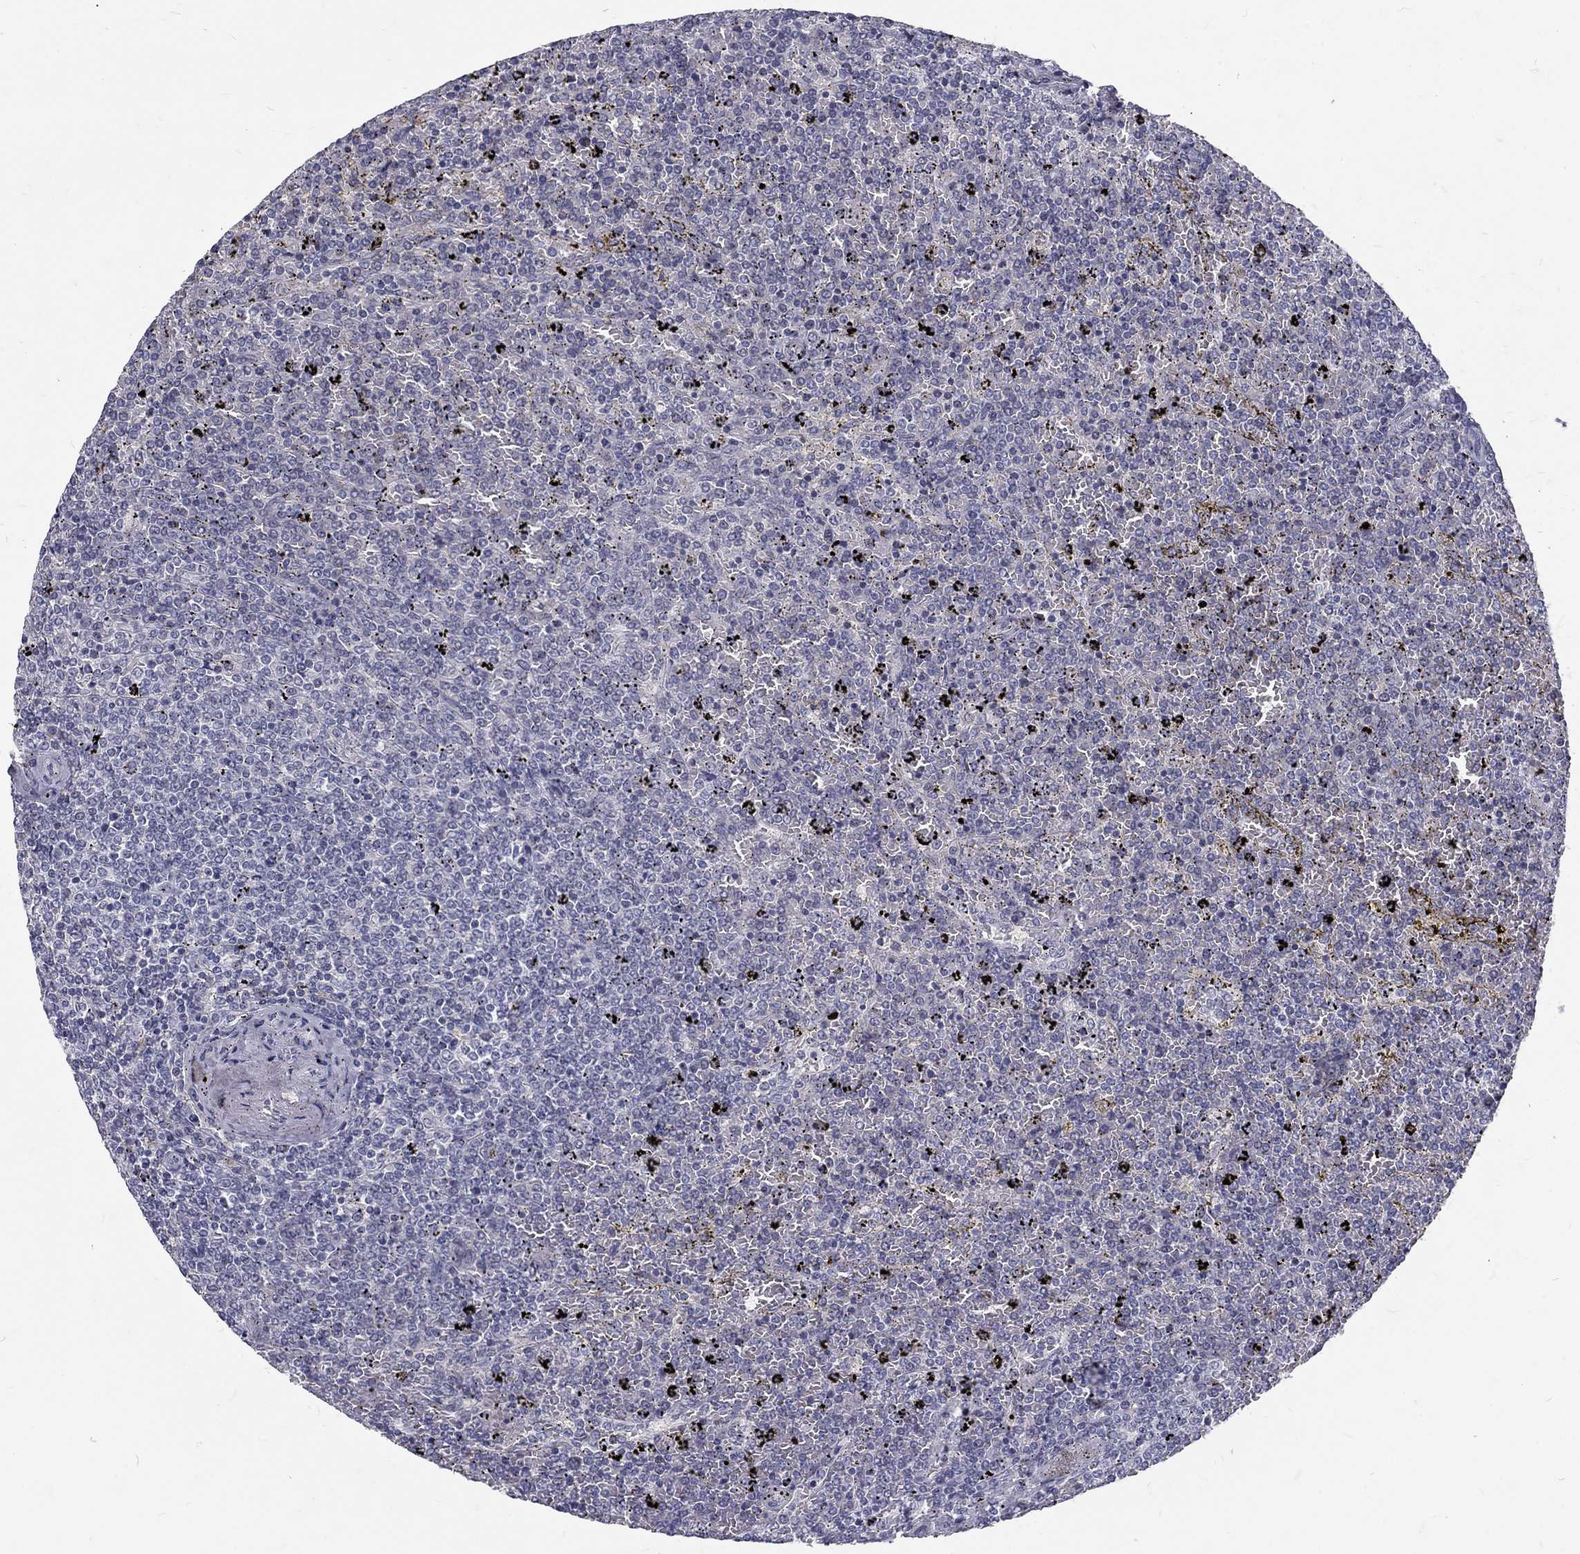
{"staining": {"intensity": "negative", "quantity": "none", "location": "none"}, "tissue": "lymphoma", "cell_type": "Tumor cells", "image_type": "cancer", "snomed": [{"axis": "morphology", "description": "Malignant lymphoma, non-Hodgkin's type, Low grade"}, {"axis": "topography", "description": "Spleen"}], "caption": "IHC of human lymphoma shows no staining in tumor cells.", "gene": "NOS1", "patient": {"sex": "female", "age": 77}}